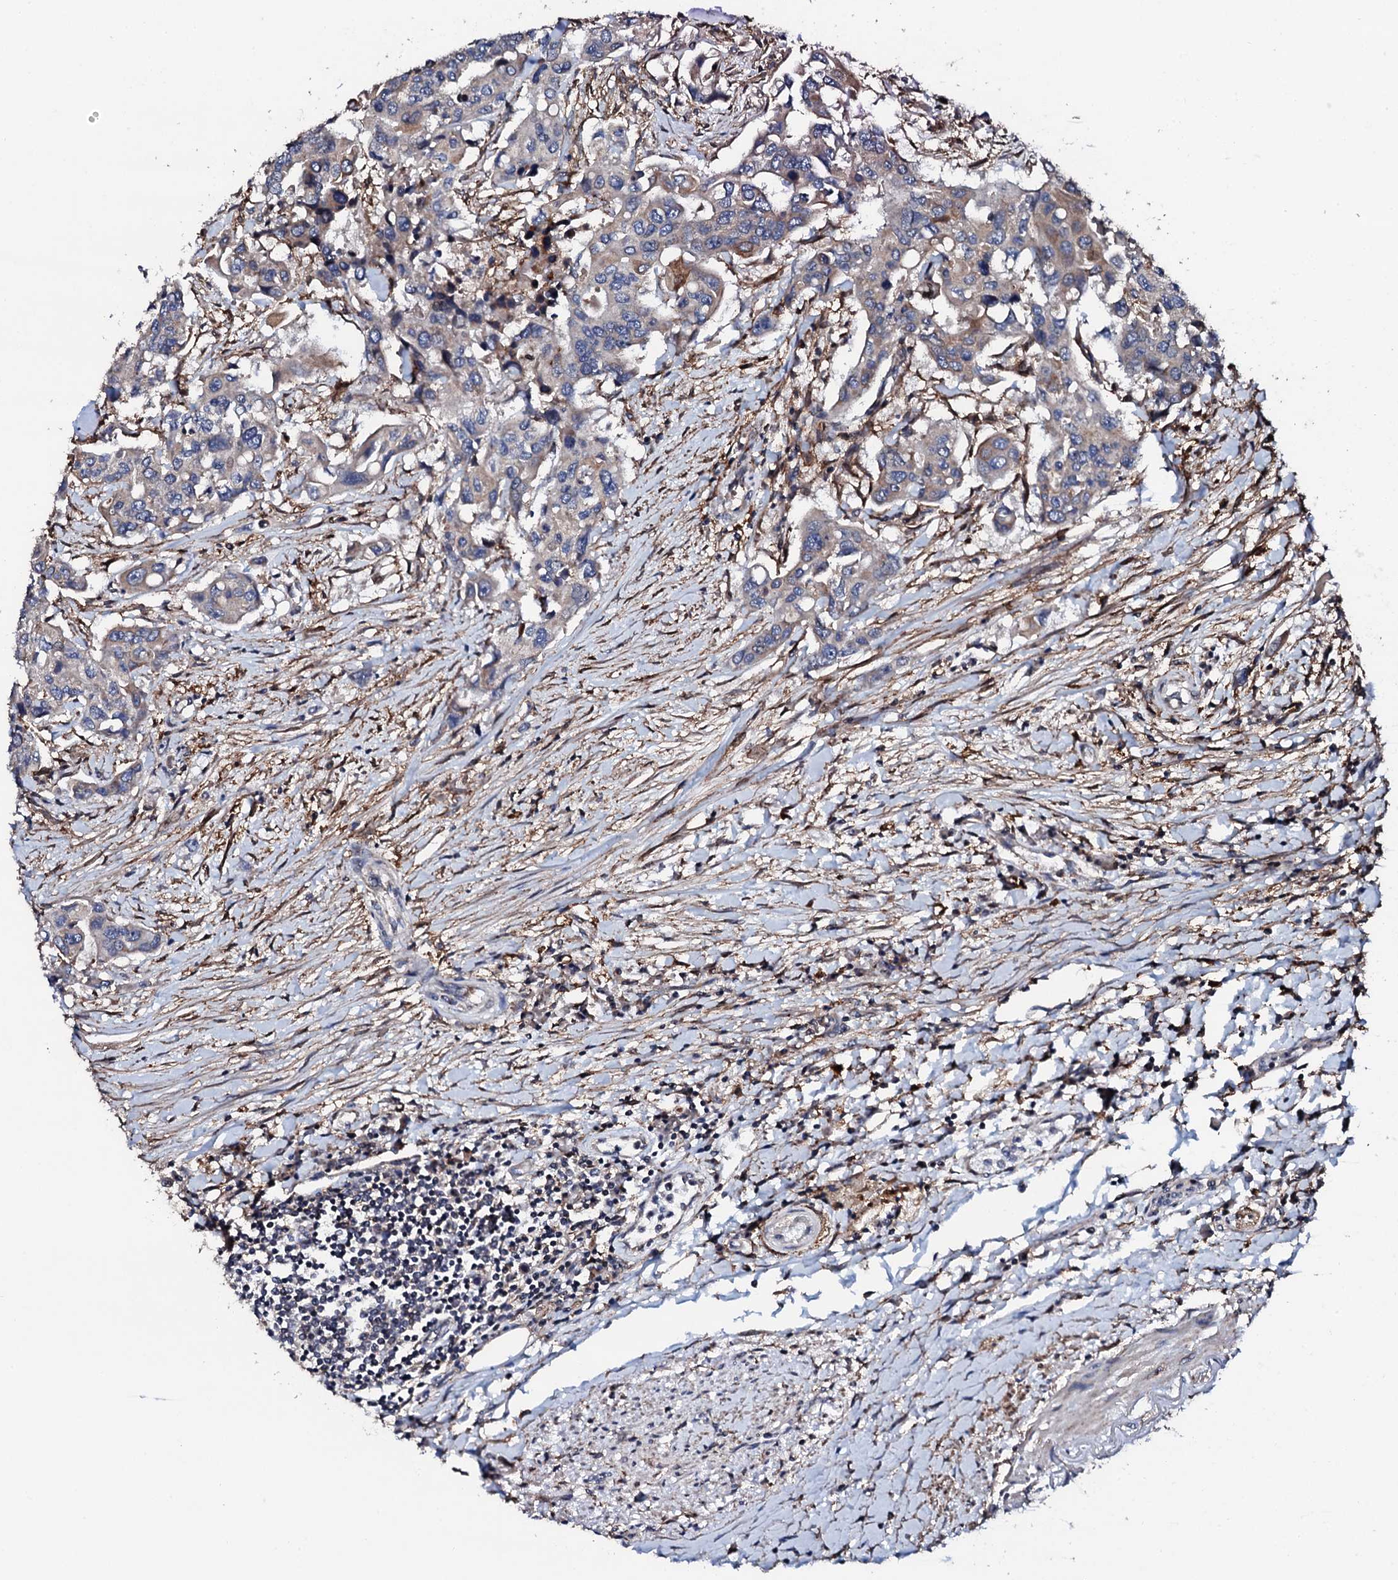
{"staining": {"intensity": "weak", "quantity": "<25%", "location": "cytoplasmic/membranous"}, "tissue": "colorectal cancer", "cell_type": "Tumor cells", "image_type": "cancer", "snomed": [{"axis": "morphology", "description": "Adenocarcinoma, NOS"}, {"axis": "topography", "description": "Colon"}], "caption": "Immunohistochemical staining of human colorectal cancer (adenocarcinoma) reveals no significant staining in tumor cells.", "gene": "EDC3", "patient": {"sex": "male", "age": 77}}